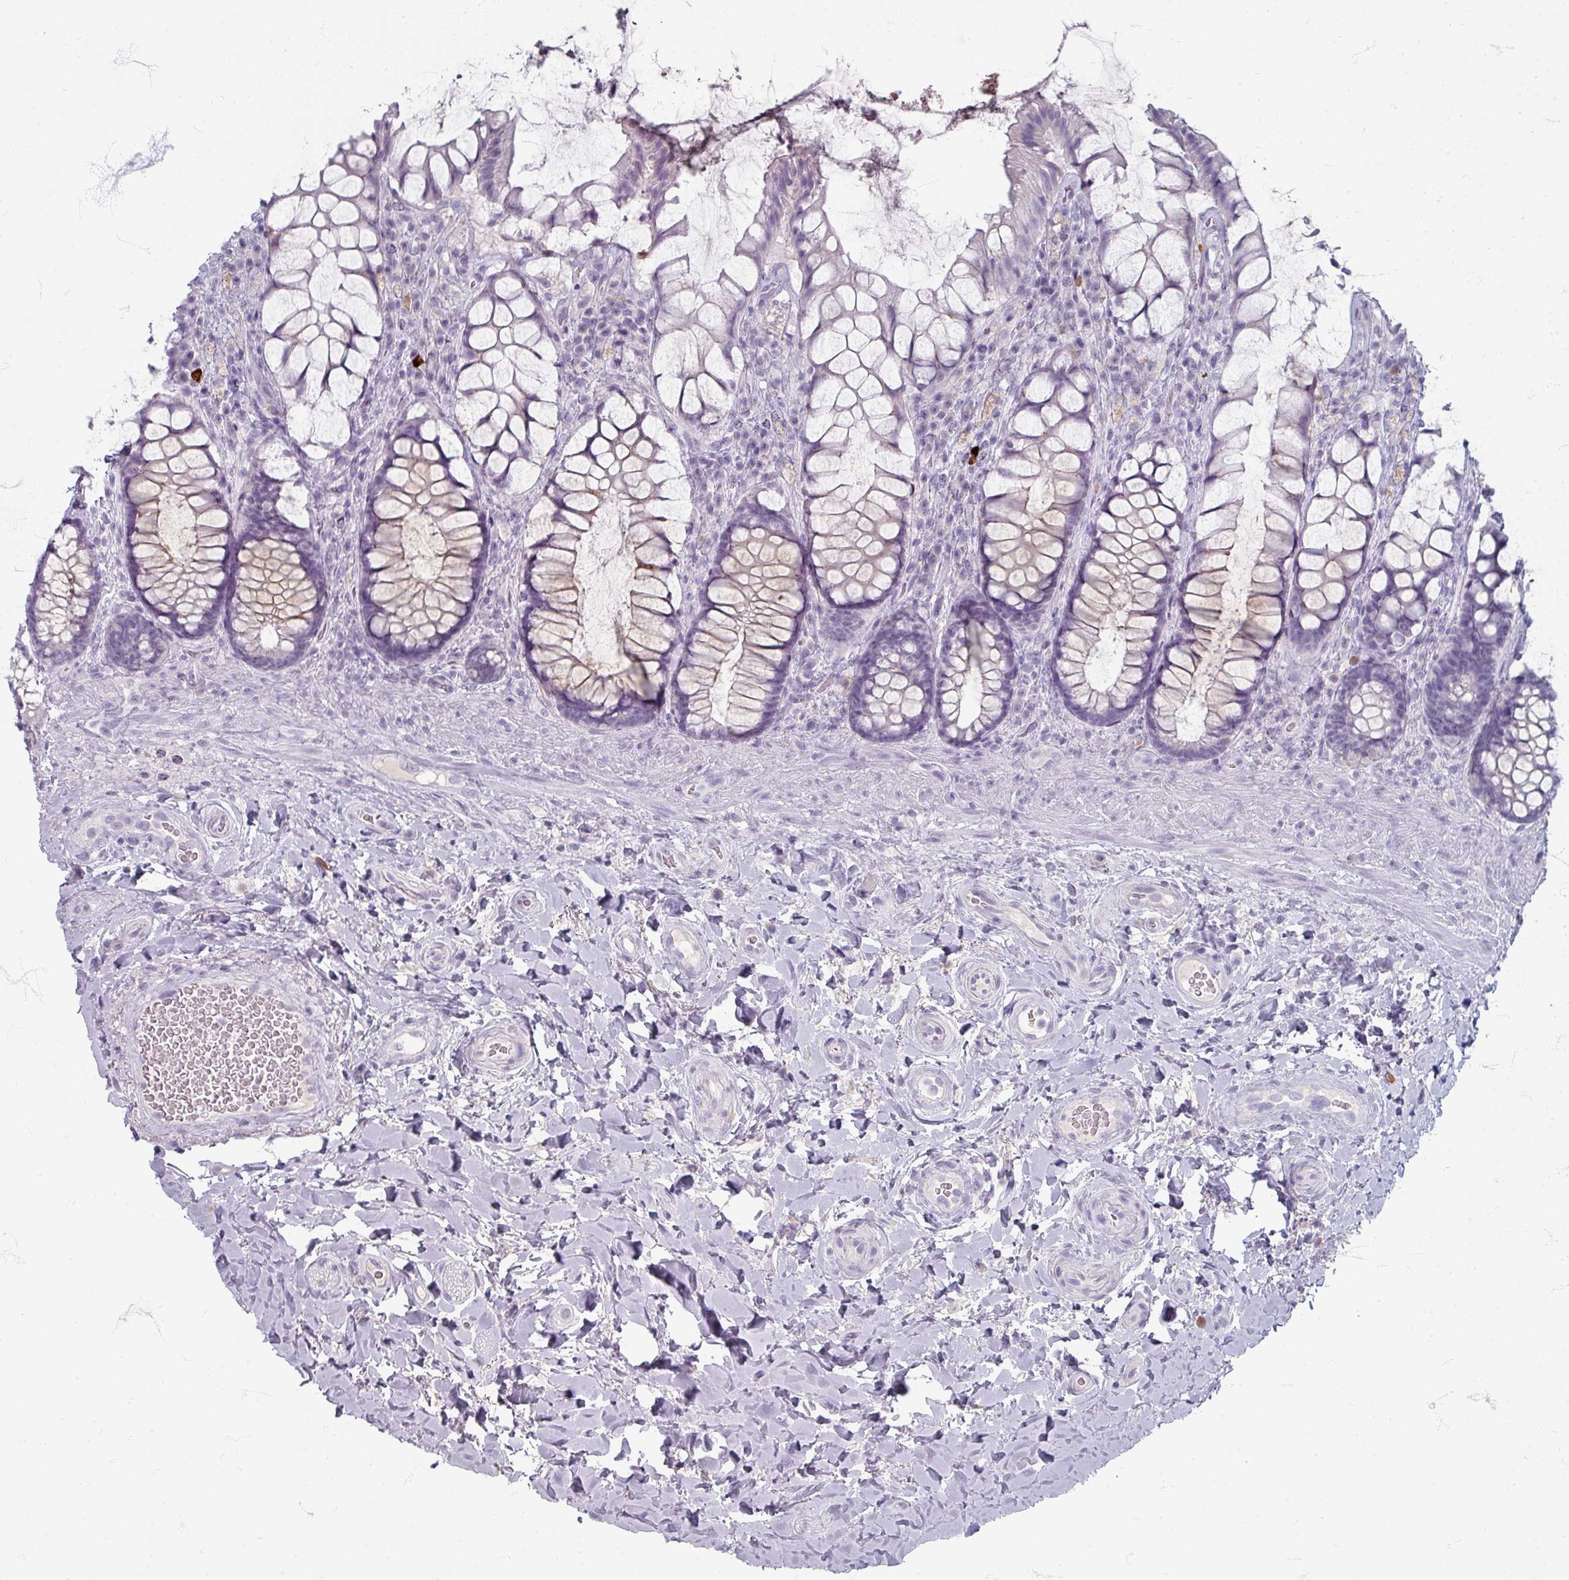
{"staining": {"intensity": "weak", "quantity": "<25%", "location": "cytoplasmic/membranous"}, "tissue": "rectum", "cell_type": "Glandular cells", "image_type": "normal", "snomed": [{"axis": "morphology", "description": "Normal tissue, NOS"}, {"axis": "topography", "description": "Rectum"}], "caption": "High magnification brightfield microscopy of benign rectum stained with DAB (3,3'-diaminobenzidine) (brown) and counterstained with hematoxylin (blue): glandular cells show no significant positivity.", "gene": "ZNF878", "patient": {"sex": "female", "age": 58}}